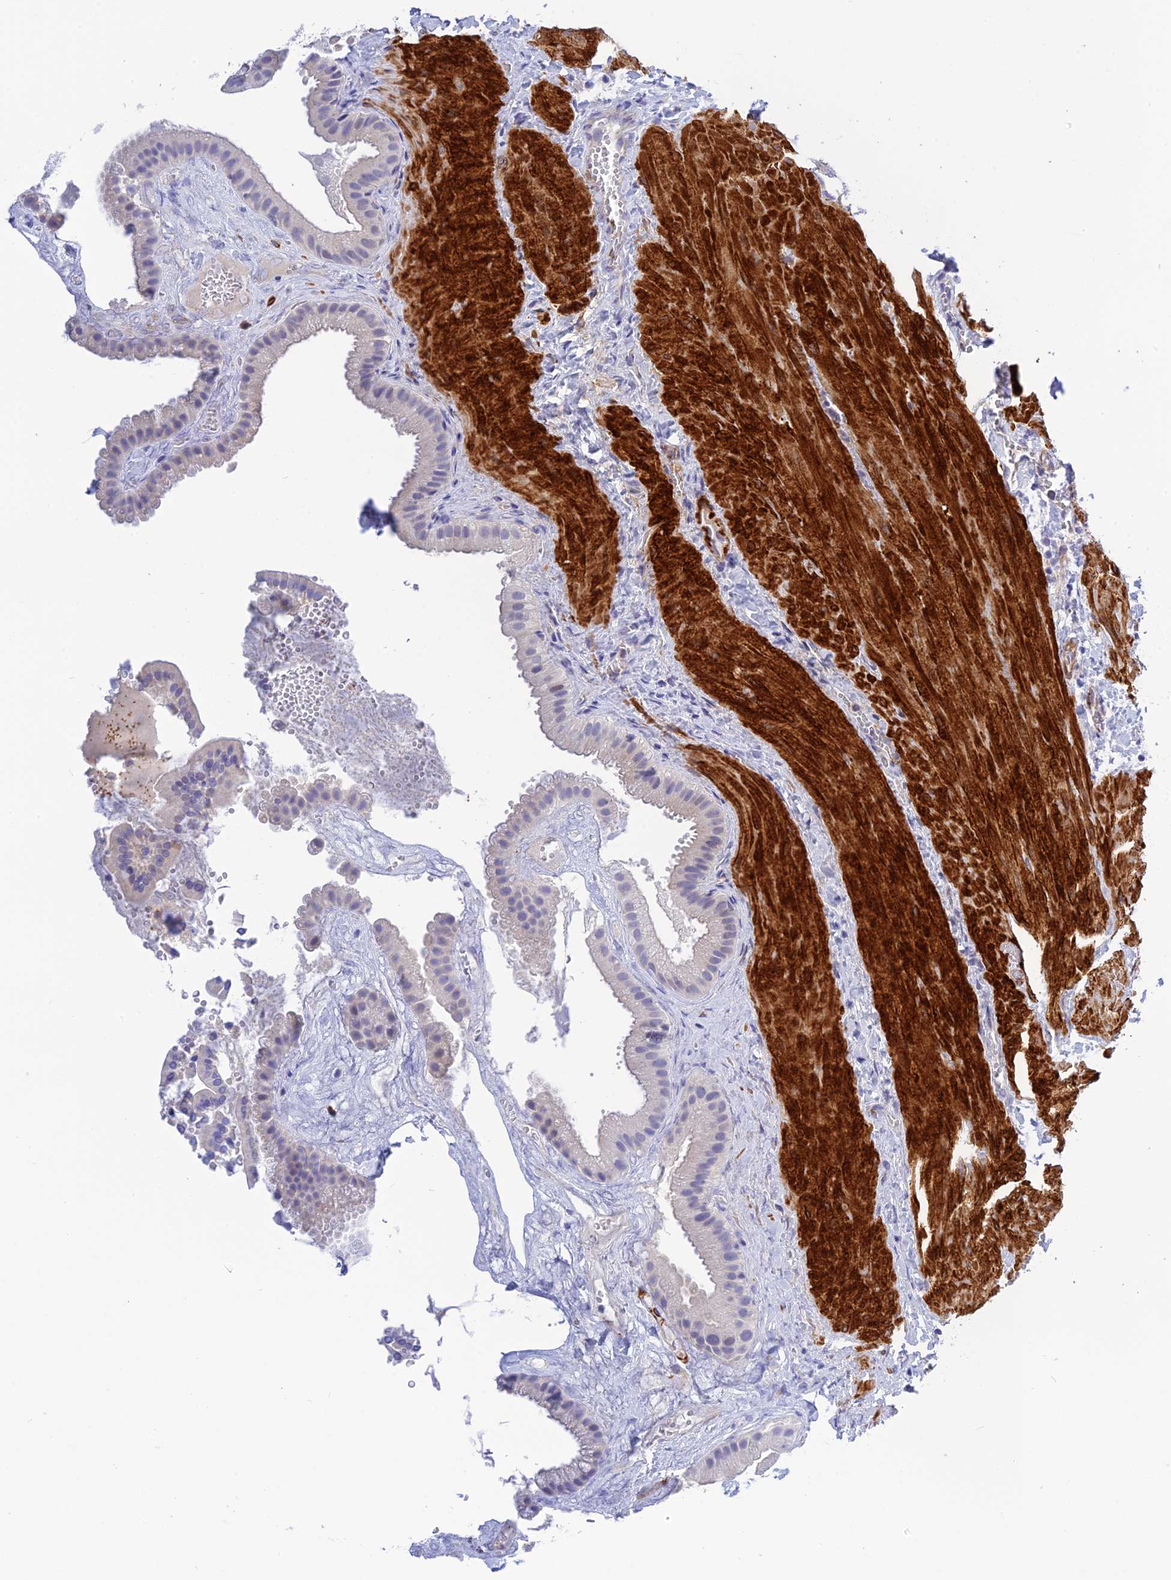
{"staining": {"intensity": "negative", "quantity": "none", "location": "none"}, "tissue": "gallbladder", "cell_type": "Glandular cells", "image_type": "normal", "snomed": [{"axis": "morphology", "description": "Normal tissue, NOS"}, {"axis": "topography", "description": "Gallbladder"}], "caption": "Human gallbladder stained for a protein using immunohistochemistry demonstrates no staining in glandular cells.", "gene": "ZDHHC16", "patient": {"sex": "male", "age": 55}}